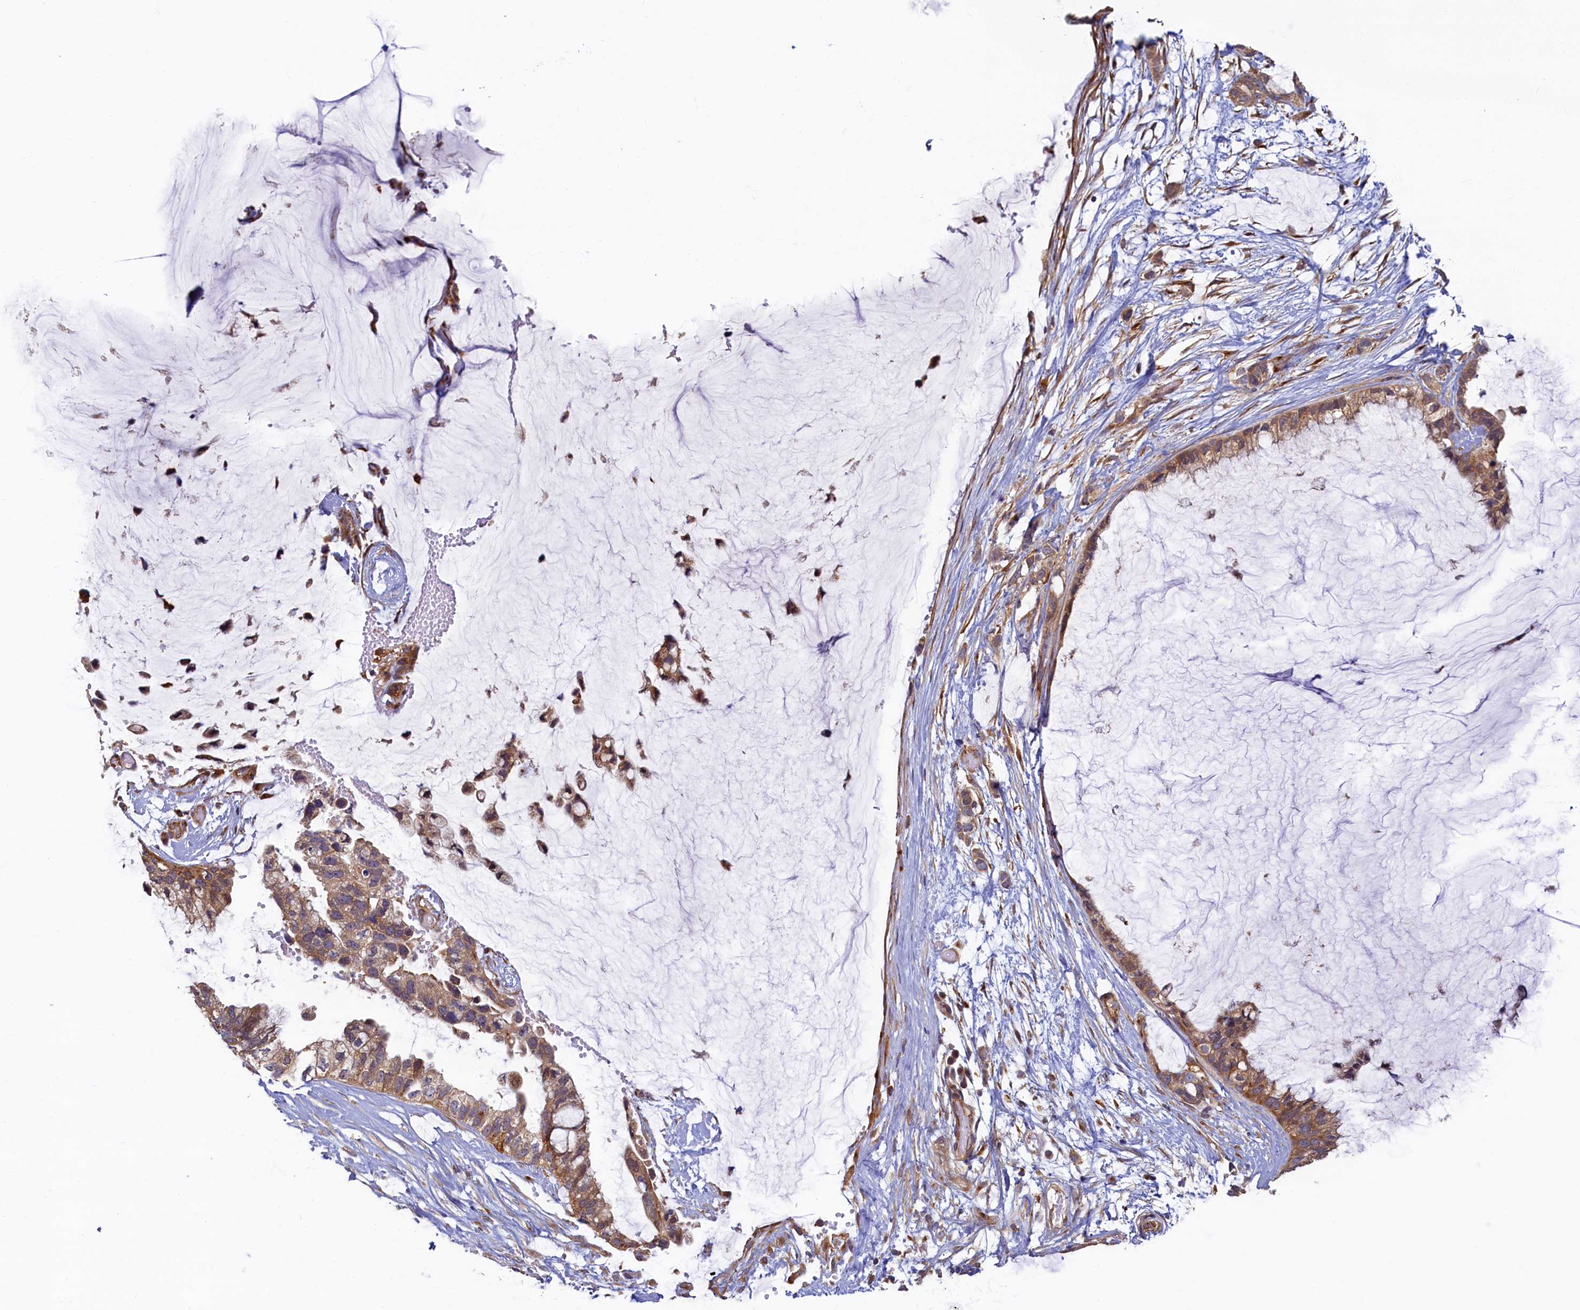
{"staining": {"intensity": "moderate", "quantity": ">75%", "location": "cytoplasmic/membranous"}, "tissue": "ovarian cancer", "cell_type": "Tumor cells", "image_type": "cancer", "snomed": [{"axis": "morphology", "description": "Cystadenocarcinoma, mucinous, NOS"}, {"axis": "topography", "description": "Ovary"}], "caption": "Protein staining of ovarian mucinous cystadenocarcinoma tissue demonstrates moderate cytoplasmic/membranous expression in about >75% of tumor cells.", "gene": "STX12", "patient": {"sex": "female", "age": 39}}